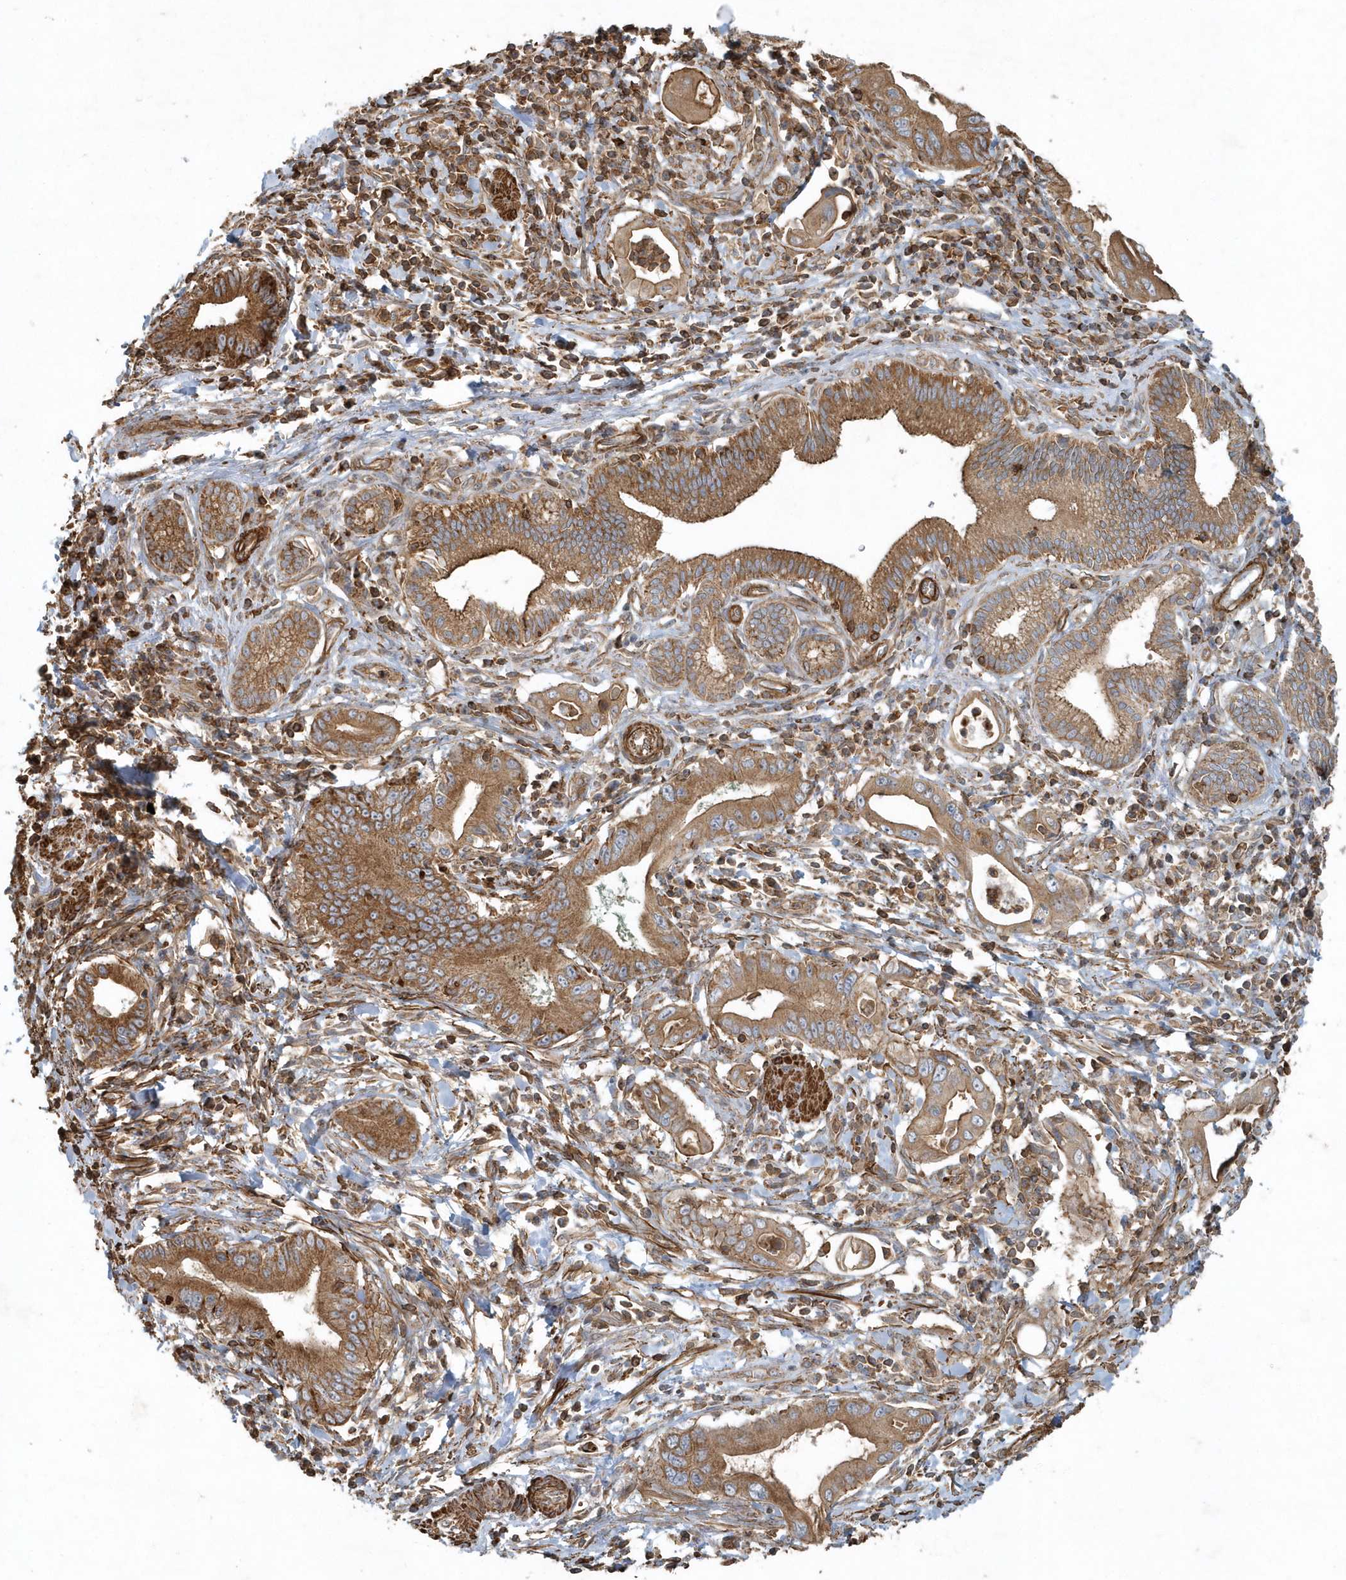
{"staining": {"intensity": "moderate", "quantity": ">75%", "location": "cytoplasmic/membranous"}, "tissue": "pancreatic cancer", "cell_type": "Tumor cells", "image_type": "cancer", "snomed": [{"axis": "morphology", "description": "Adenocarcinoma, NOS"}, {"axis": "topography", "description": "Pancreas"}], "caption": "Immunohistochemistry histopathology image of neoplastic tissue: human pancreatic cancer (adenocarcinoma) stained using immunohistochemistry (IHC) shows medium levels of moderate protein expression localized specifically in the cytoplasmic/membranous of tumor cells, appearing as a cytoplasmic/membranous brown color.", "gene": "MMUT", "patient": {"sex": "male", "age": 78}}